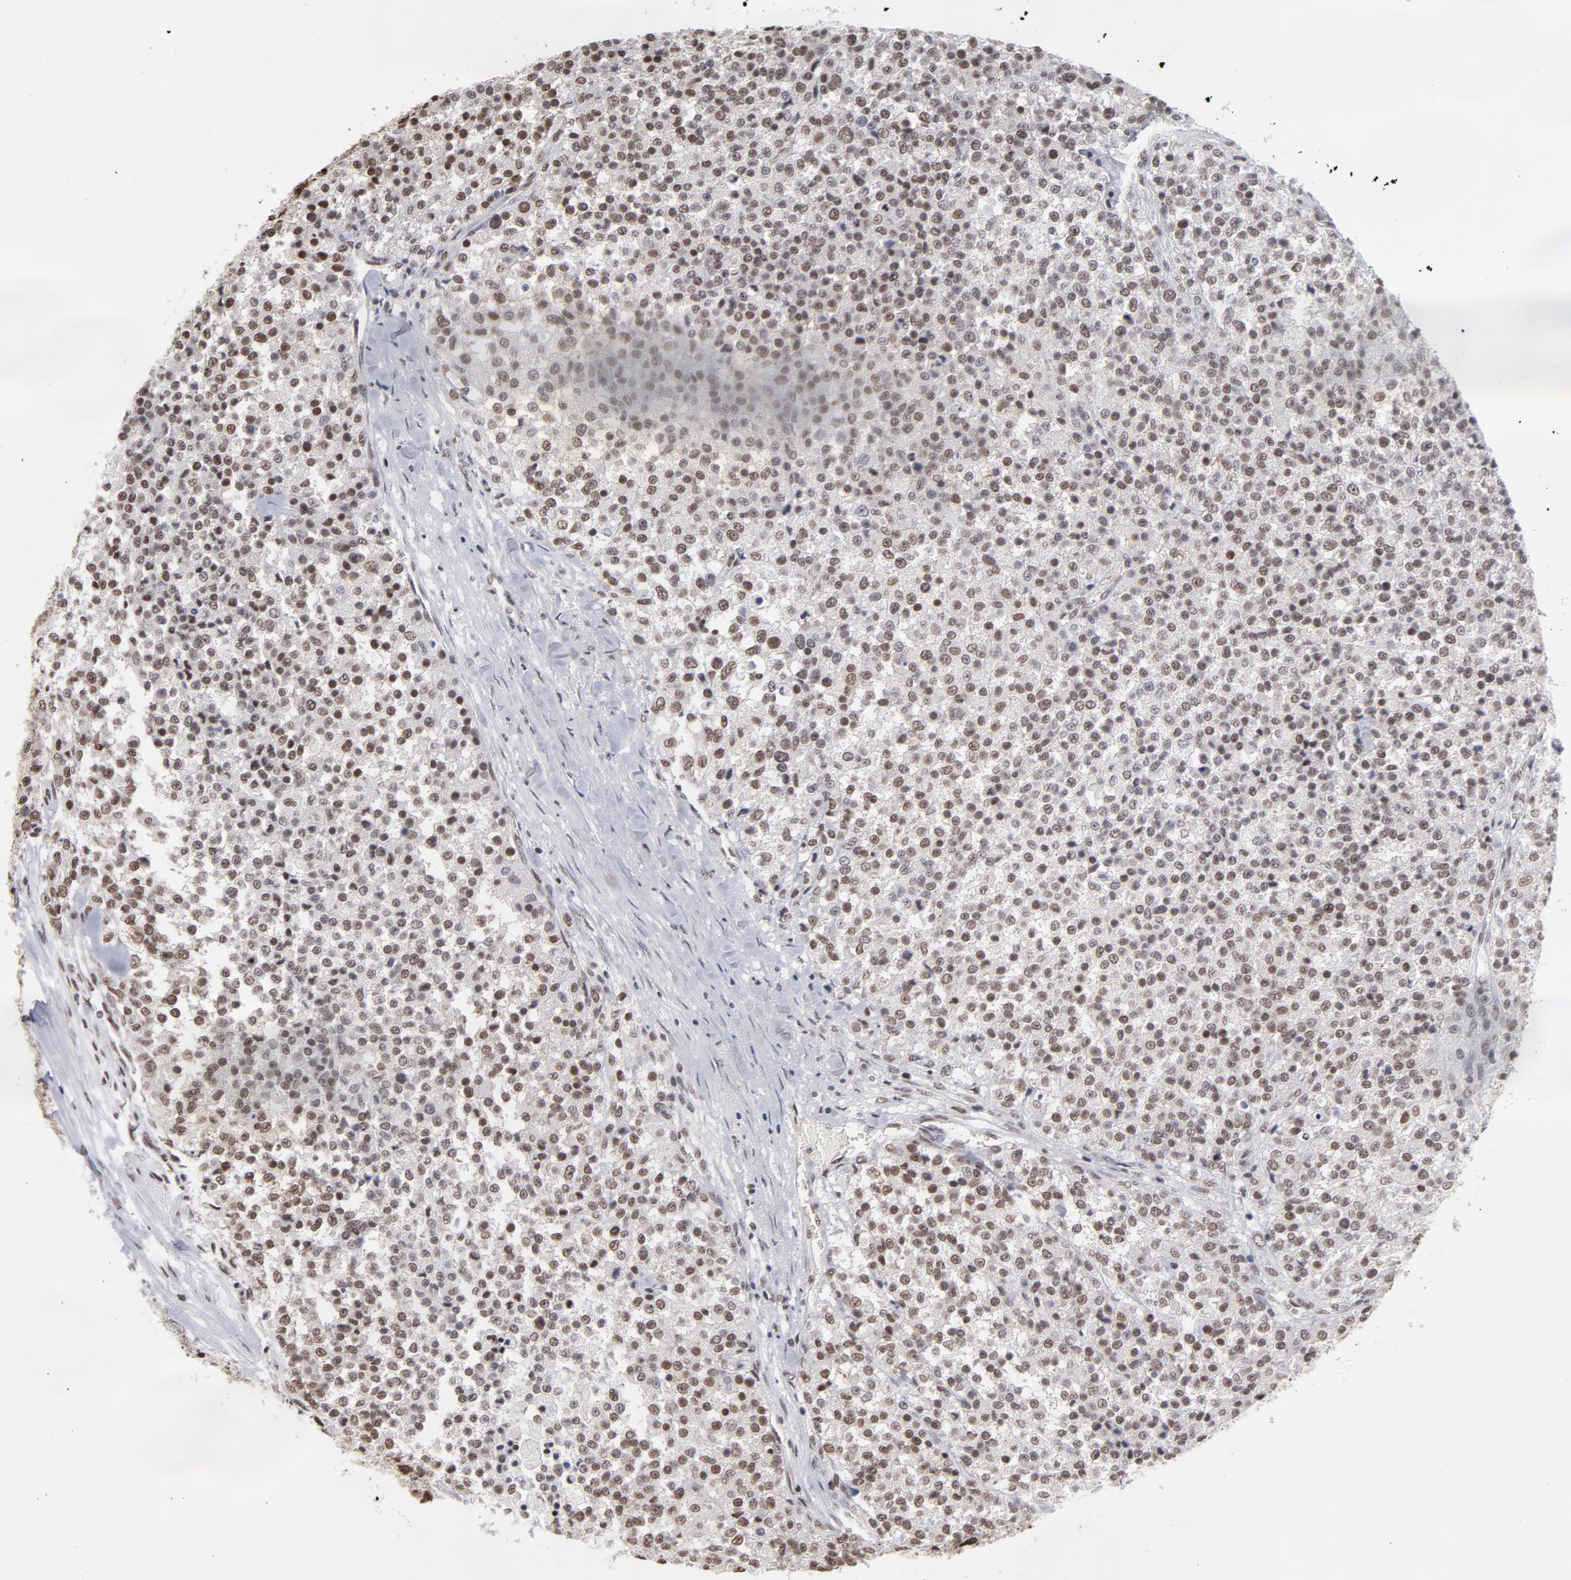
{"staining": {"intensity": "moderate", "quantity": "25%-75%", "location": "nuclear"}, "tissue": "testis cancer", "cell_type": "Tumor cells", "image_type": "cancer", "snomed": [{"axis": "morphology", "description": "Seminoma, NOS"}, {"axis": "topography", "description": "Testis"}], "caption": "IHC of human testis cancer exhibits medium levels of moderate nuclear positivity in approximately 25%-75% of tumor cells.", "gene": "ZNF3", "patient": {"sex": "male", "age": 59}}